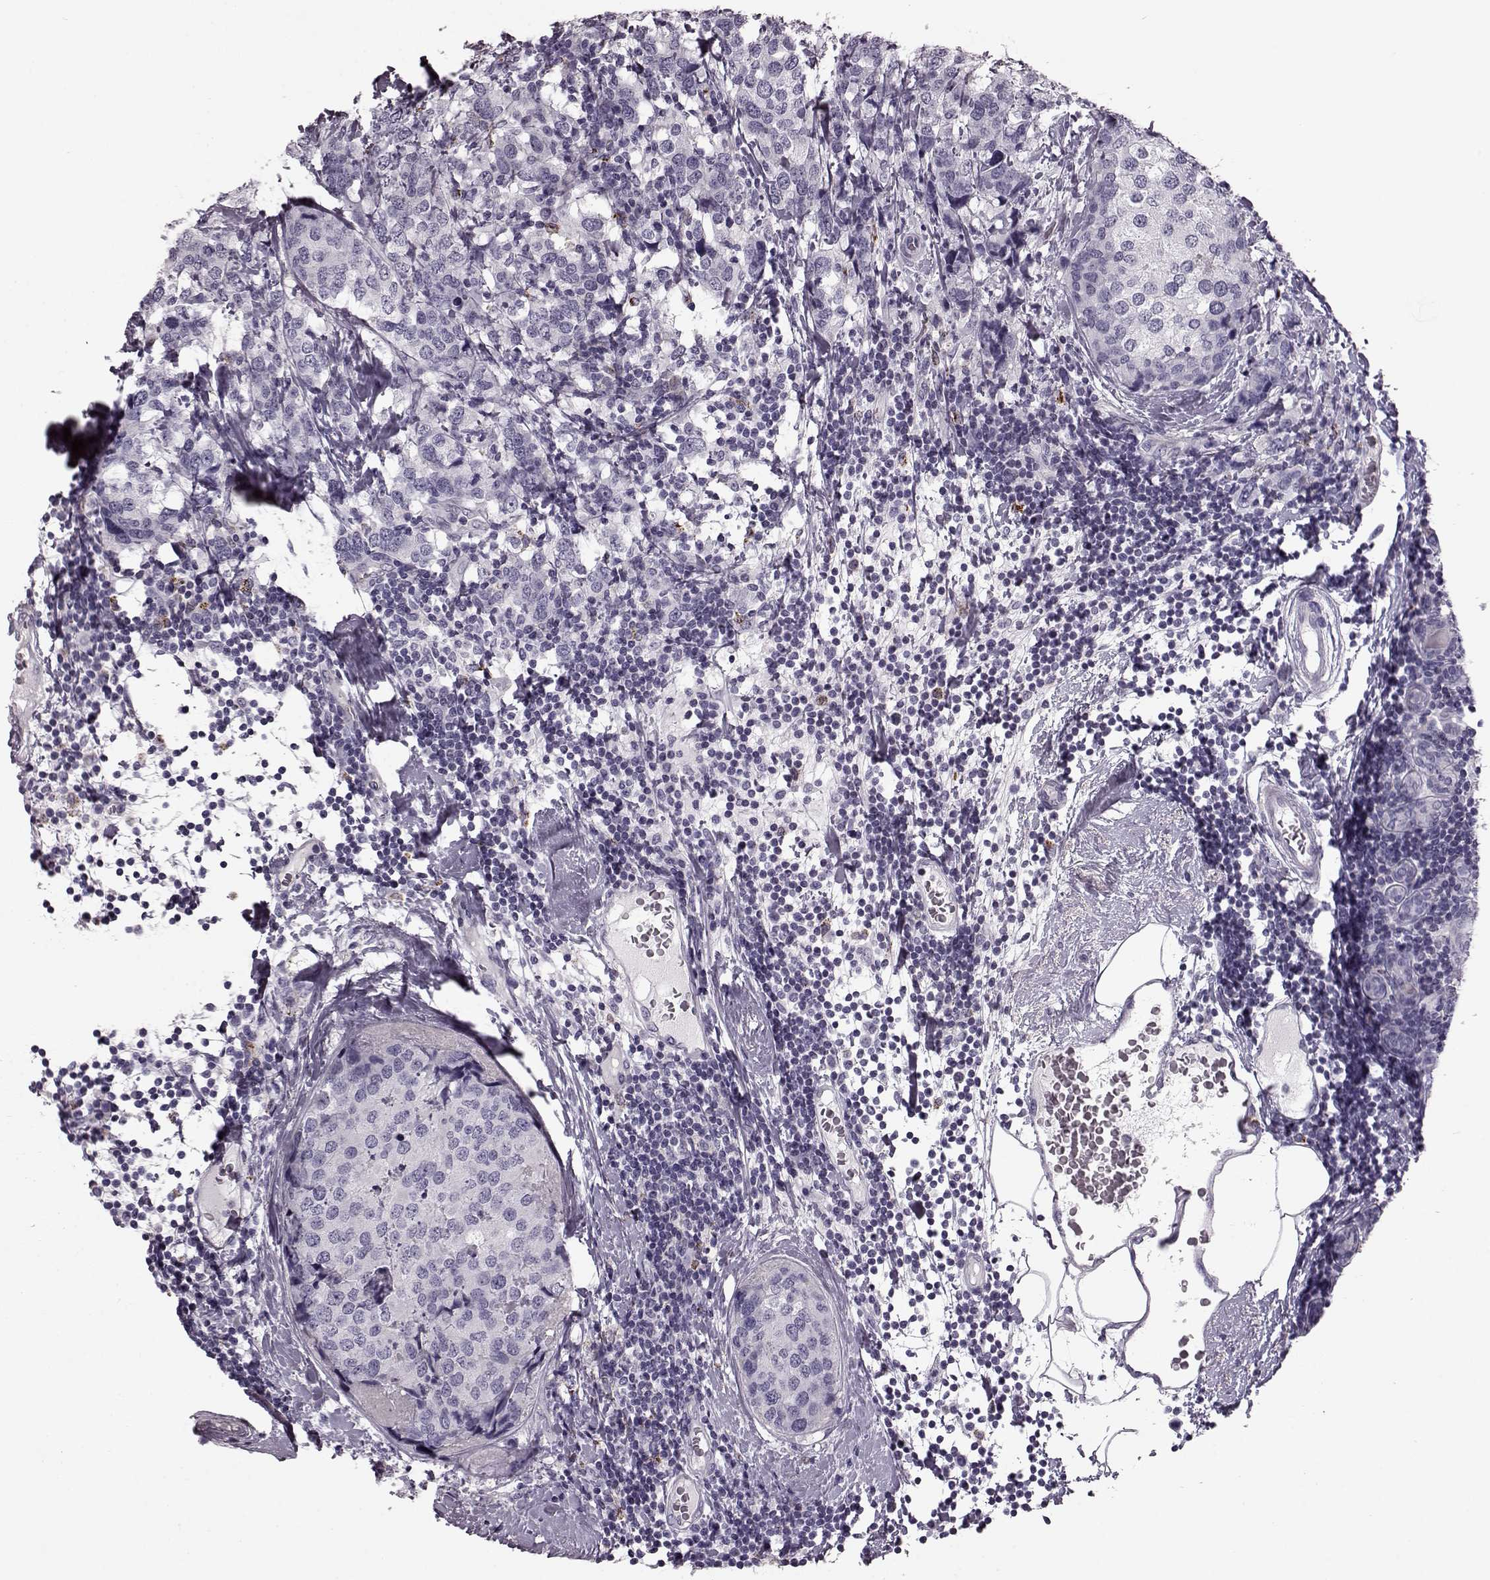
{"staining": {"intensity": "negative", "quantity": "none", "location": "none"}, "tissue": "breast cancer", "cell_type": "Tumor cells", "image_type": "cancer", "snomed": [{"axis": "morphology", "description": "Lobular carcinoma"}, {"axis": "topography", "description": "Breast"}], "caption": "A photomicrograph of lobular carcinoma (breast) stained for a protein exhibits no brown staining in tumor cells.", "gene": "SNTG1", "patient": {"sex": "female", "age": 59}}